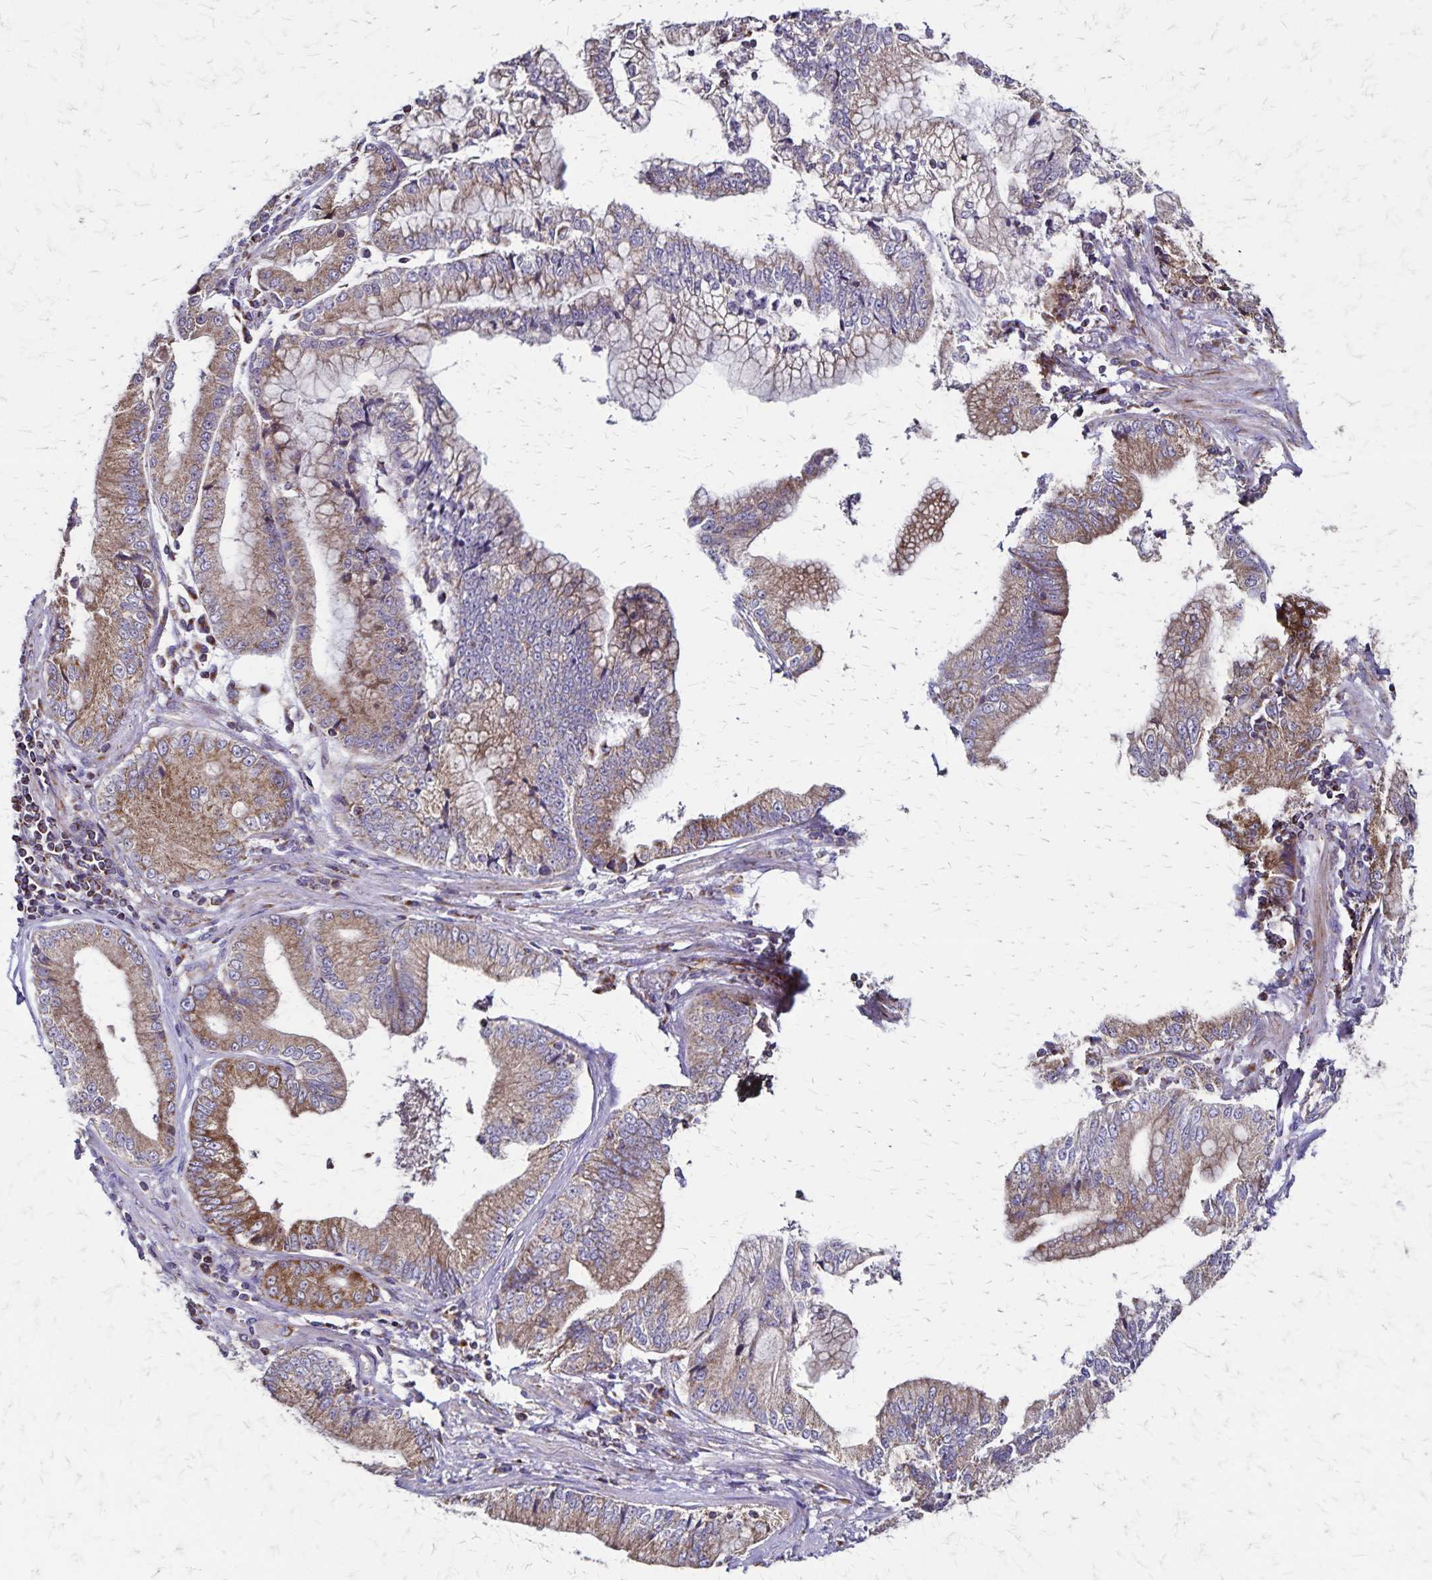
{"staining": {"intensity": "moderate", "quantity": "25%-75%", "location": "cytoplasmic/membranous"}, "tissue": "stomach cancer", "cell_type": "Tumor cells", "image_type": "cancer", "snomed": [{"axis": "morphology", "description": "Adenocarcinoma, NOS"}, {"axis": "topography", "description": "Stomach, upper"}], "caption": "A brown stain shows moderate cytoplasmic/membranous expression of a protein in stomach cancer (adenocarcinoma) tumor cells.", "gene": "NFS1", "patient": {"sex": "female", "age": 74}}